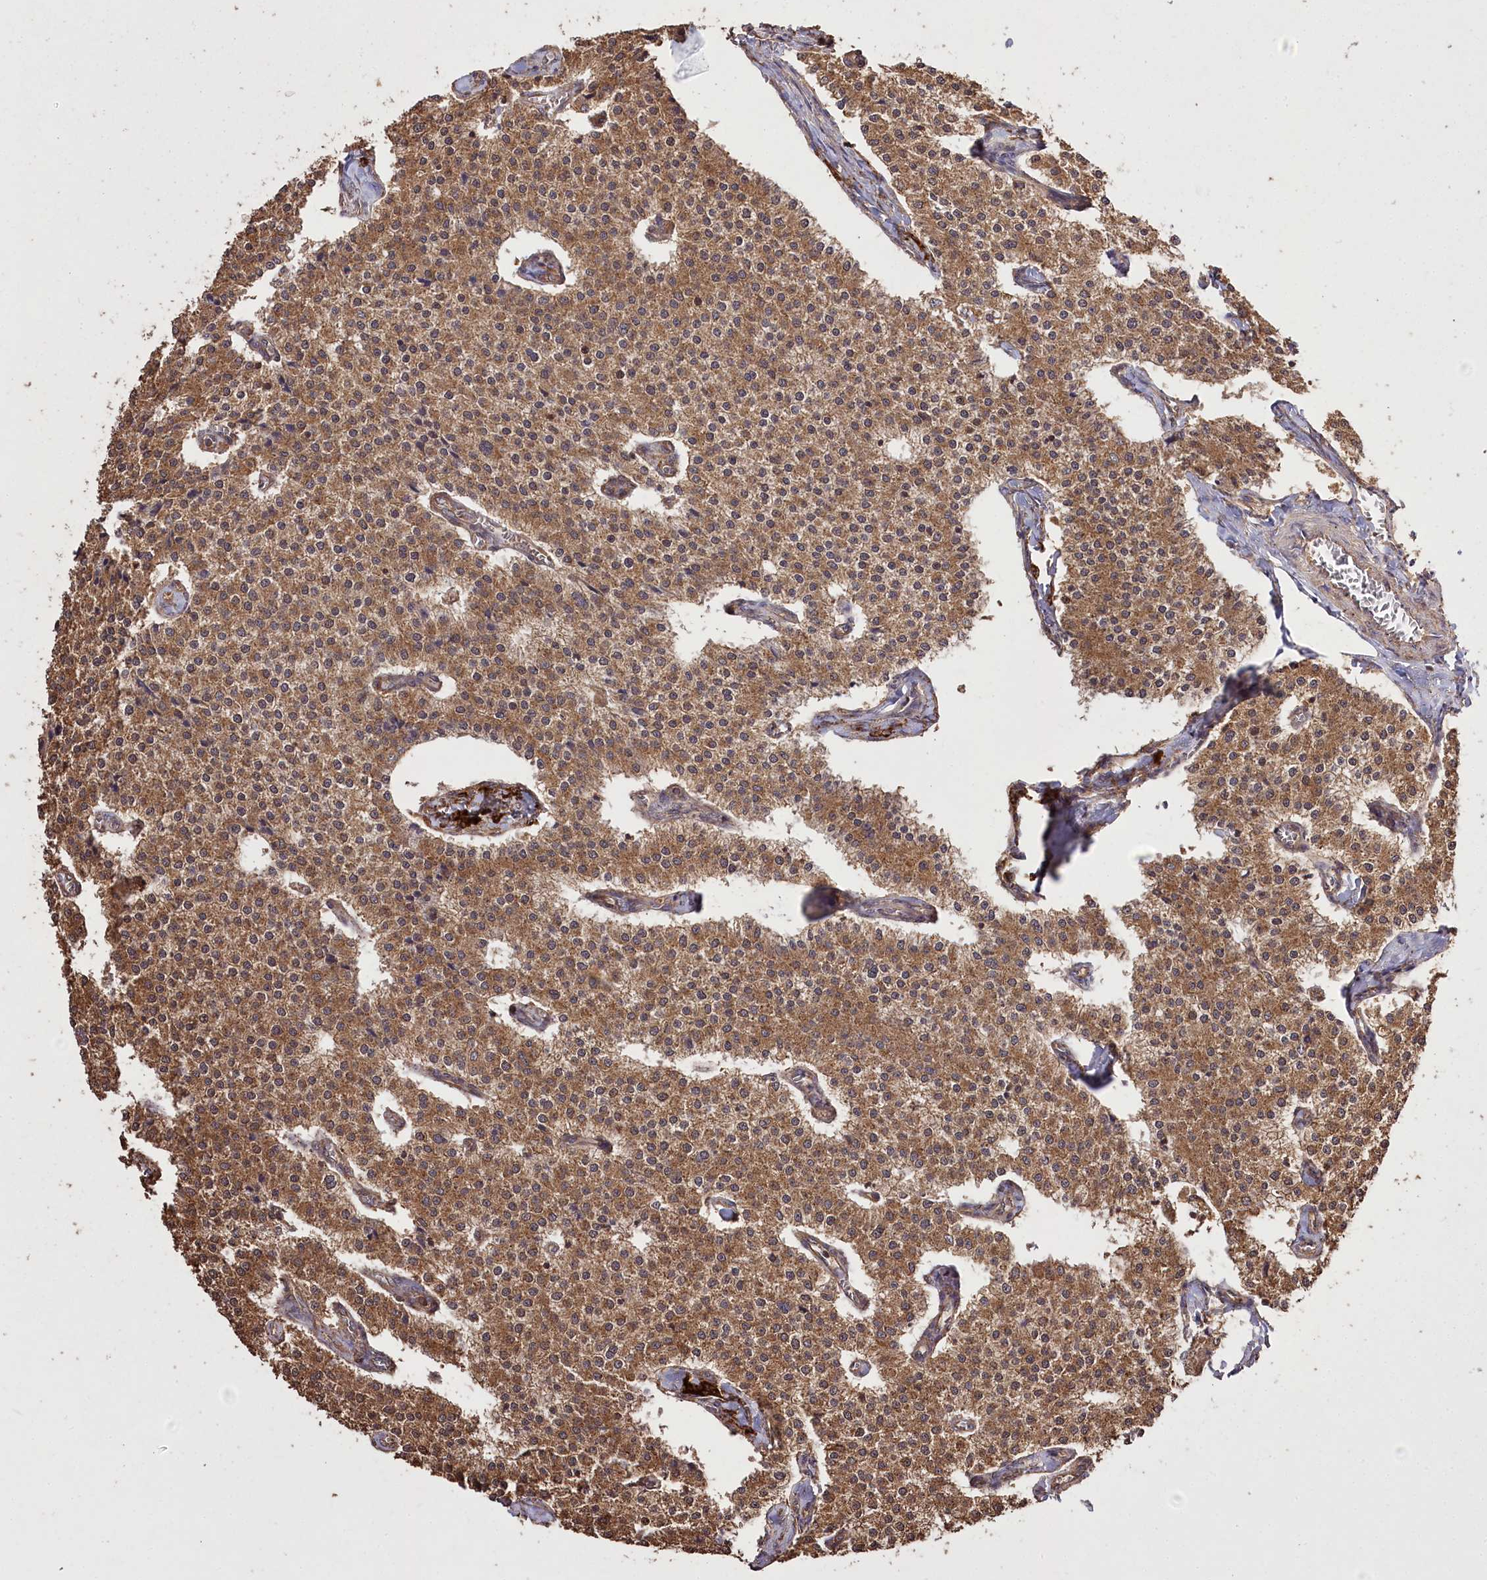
{"staining": {"intensity": "moderate", "quantity": ">75%", "location": "cytoplasmic/membranous"}, "tissue": "carcinoid", "cell_type": "Tumor cells", "image_type": "cancer", "snomed": [{"axis": "morphology", "description": "Carcinoid, malignant, NOS"}, {"axis": "topography", "description": "Colon"}], "caption": "High-power microscopy captured an immunohistochemistry (IHC) micrograph of carcinoid, revealing moderate cytoplasmic/membranous staining in approximately >75% of tumor cells. Nuclei are stained in blue.", "gene": "PRSS53", "patient": {"sex": "female", "age": 52}}